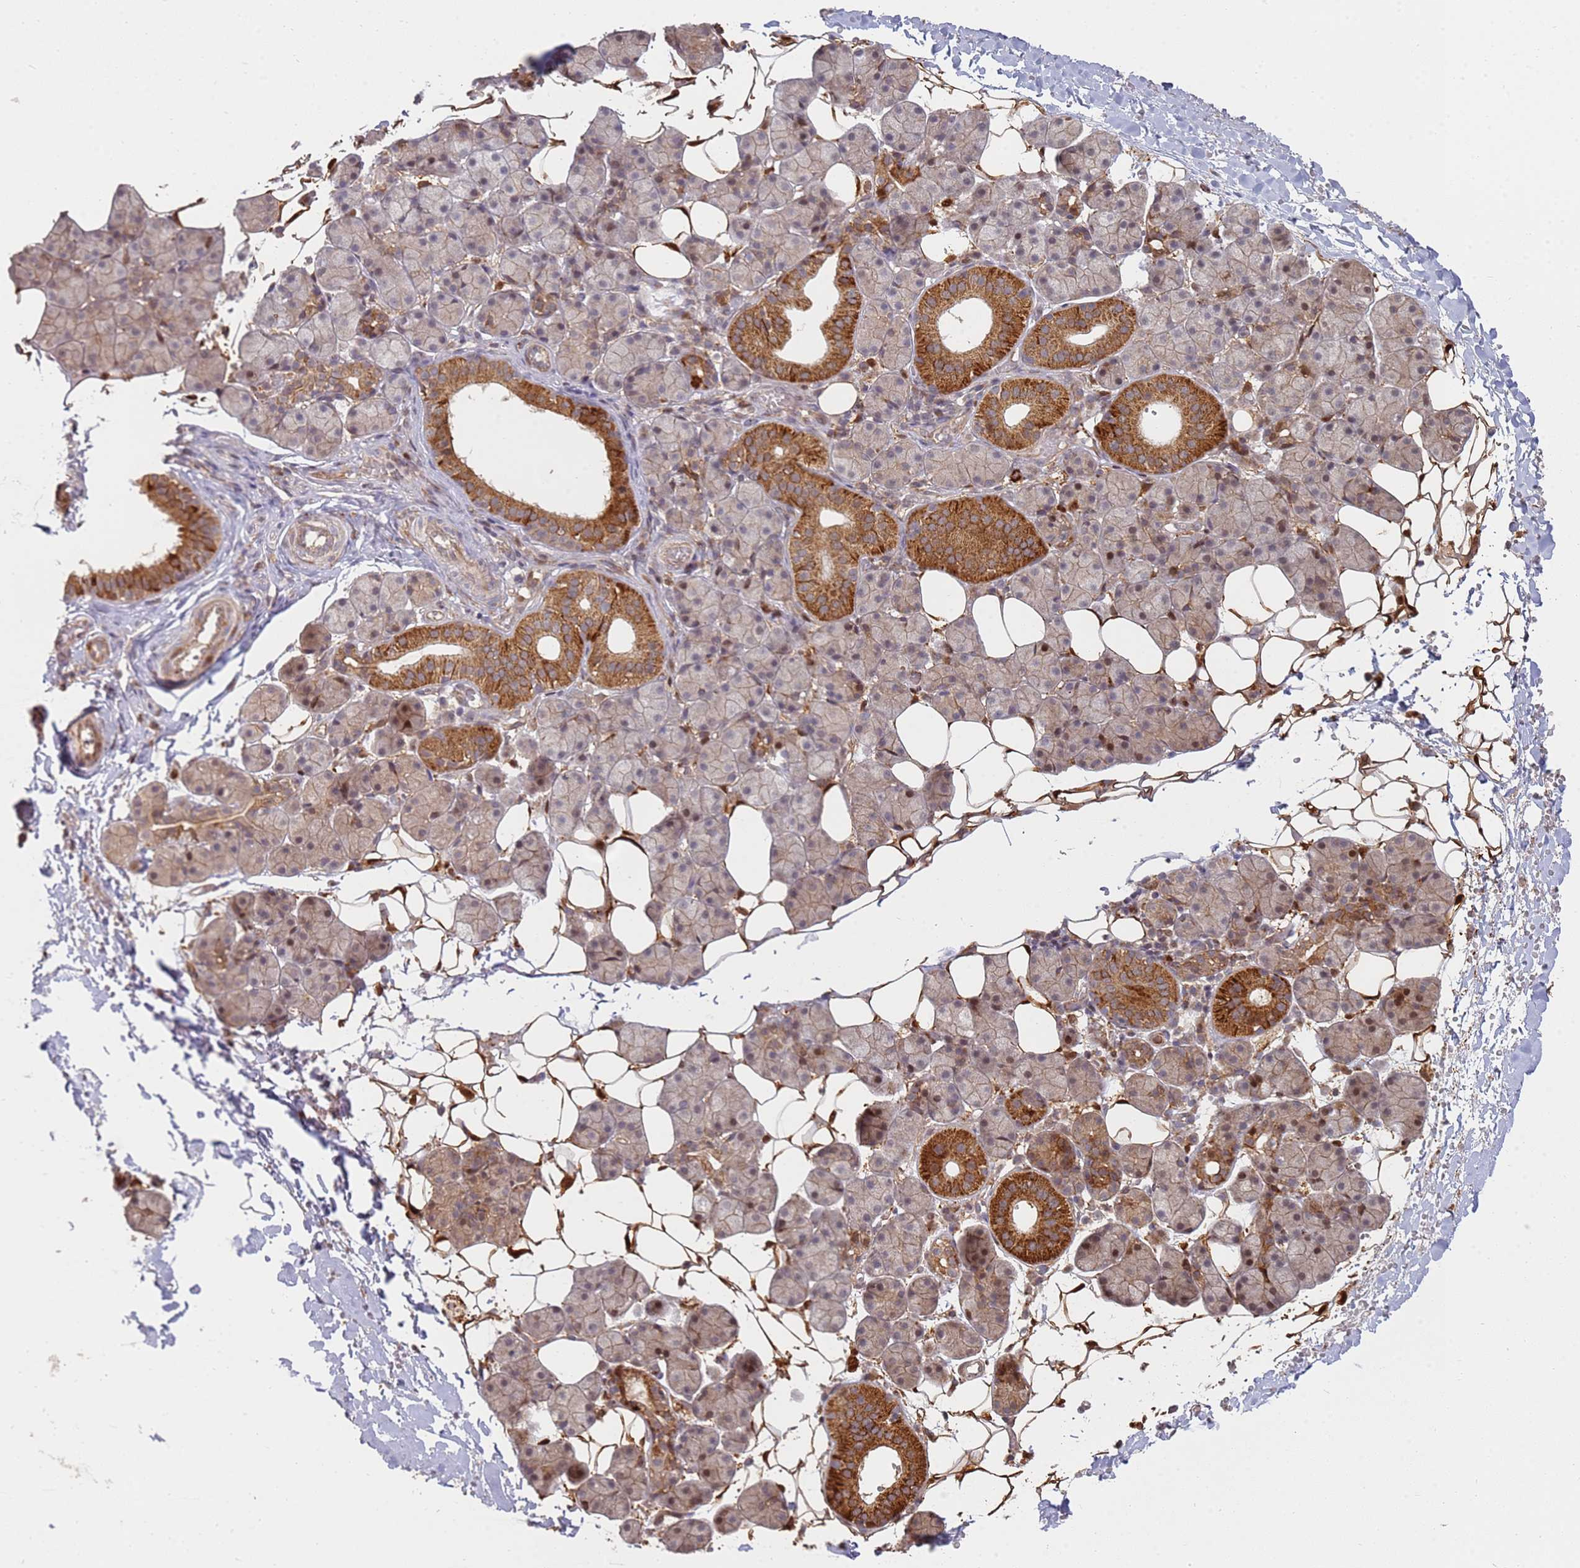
{"staining": {"intensity": "strong", "quantity": "25%-75%", "location": "cytoplasmic/membranous"}, "tissue": "salivary gland", "cell_type": "Glandular cells", "image_type": "normal", "snomed": [{"axis": "morphology", "description": "Normal tissue, NOS"}, {"axis": "topography", "description": "Salivary gland"}], "caption": "IHC photomicrograph of unremarkable salivary gland: human salivary gland stained using IHC exhibits high levels of strong protein expression localized specifically in the cytoplasmic/membranous of glandular cells, appearing as a cytoplasmic/membranous brown color.", "gene": "MPEG1", "patient": {"sex": "female", "age": 33}}